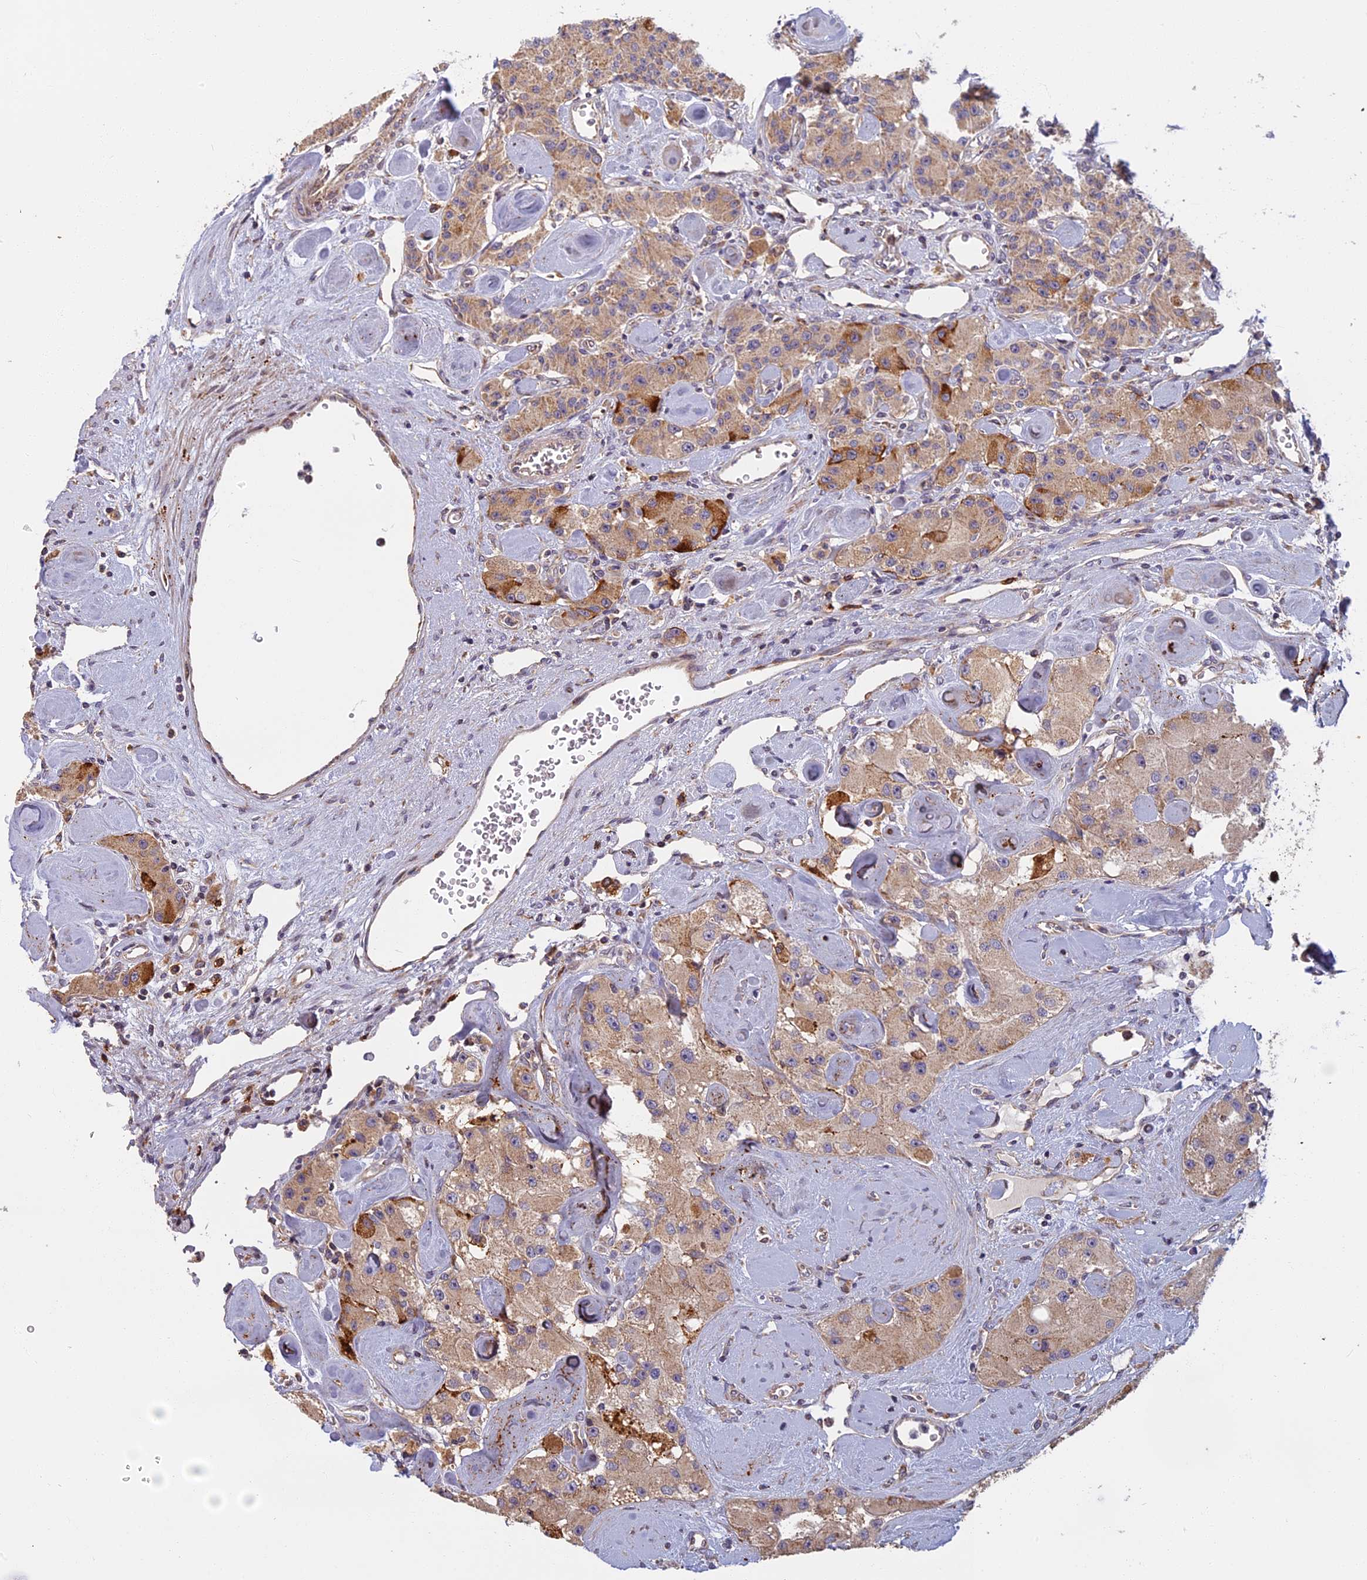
{"staining": {"intensity": "weak", "quantity": ">75%", "location": "cytoplasmic/membranous"}, "tissue": "carcinoid", "cell_type": "Tumor cells", "image_type": "cancer", "snomed": [{"axis": "morphology", "description": "Carcinoid, malignant, NOS"}, {"axis": "topography", "description": "Pancreas"}], "caption": "A high-resolution histopathology image shows IHC staining of carcinoid (malignant), which shows weak cytoplasmic/membranous staining in approximately >75% of tumor cells.", "gene": "EDAR", "patient": {"sex": "male", "age": 41}}